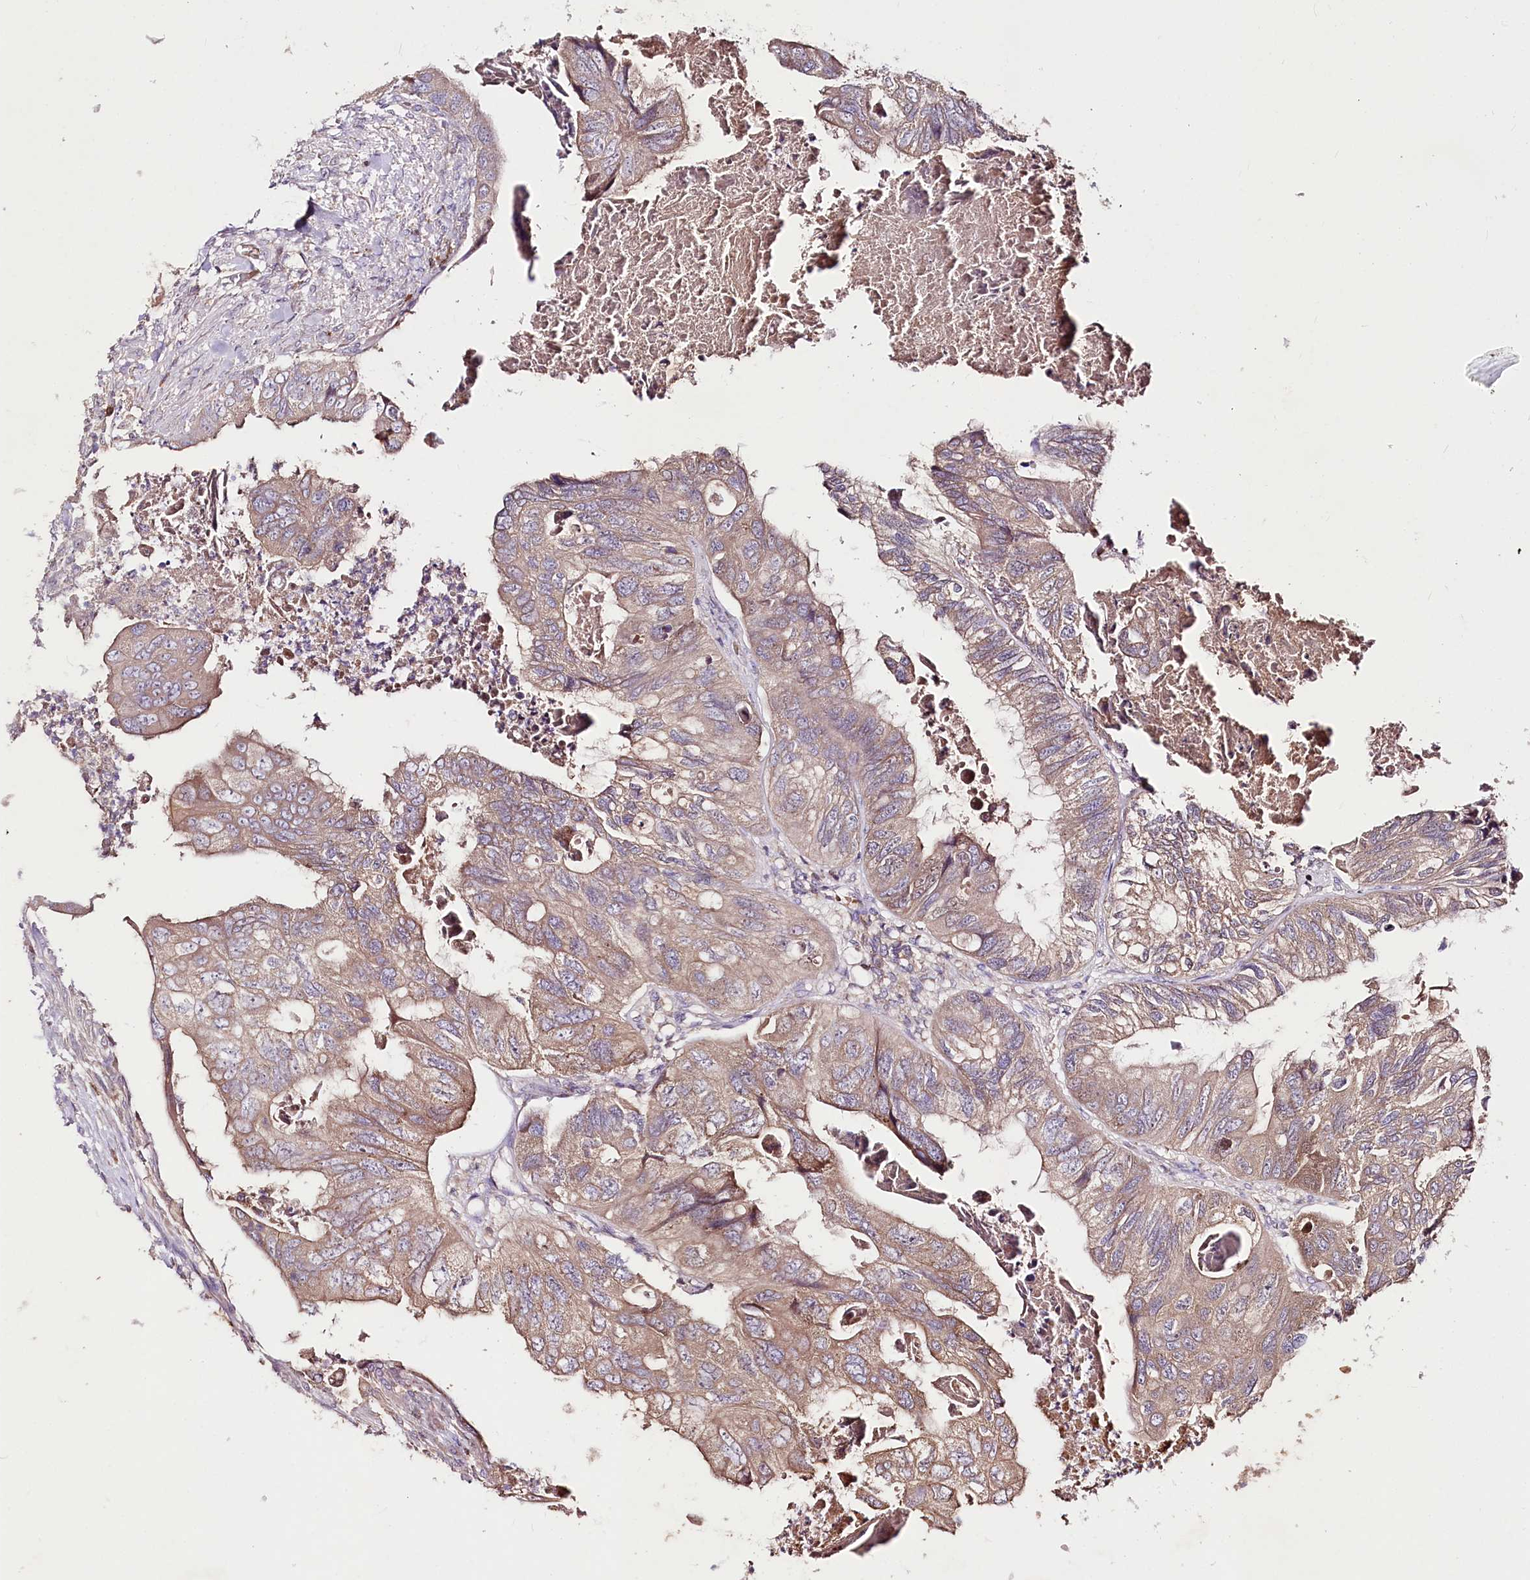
{"staining": {"intensity": "weak", "quantity": "25%-75%", "location": "cytoplasmic/membranous"}, "tissue": "colorectal cancer", "cell_type": "Tumor cells", "image_type": "cancer", "snomed": [{"axis": "morphology", "description": "Adenocarcinoma, NOS"}, {"axis": "topography", "description": "Rectum"}], "caption": "Immunohistochemistry photomicrograph of colorectal cancer (adenocarcinoma) stained for a protein (brown), which demonstrates low levels of weak cytoplasmic/membranous positivity in approximately 25%-75% of tumor cells.", "gene": "FAM53B", "patient": {"sex": "male", "age": 63}}